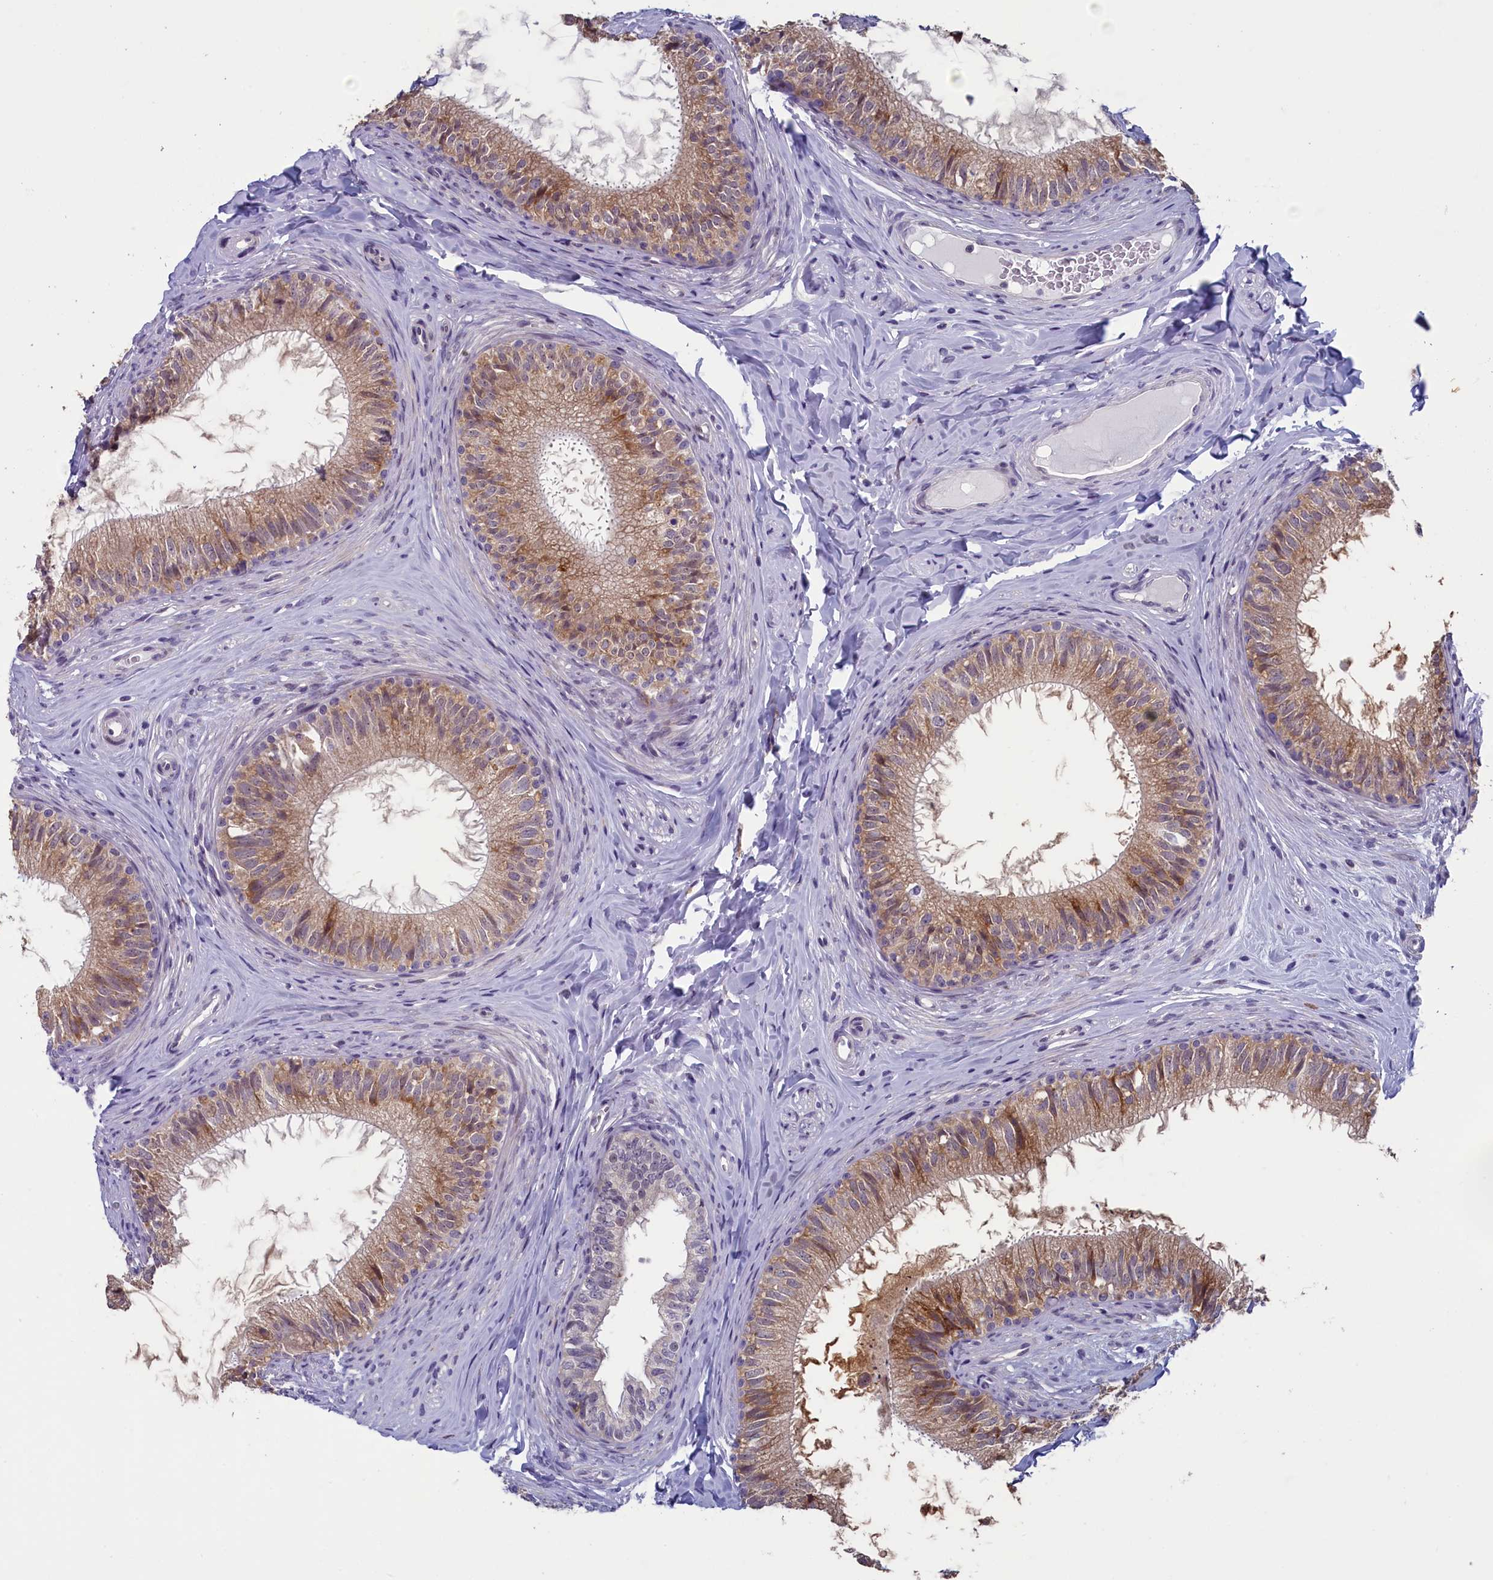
{"staining": {"intensity": "moderate", "quantity": "25%-75%", "location": "cytoplasmic/membranous"}, "tissue": "epididymis", "cell_type": "Glandular cells", "image_type": "normal", "snomed": [{"axis": "morphology", "description": "Normal tissue, NOS"}, {"axis": "topography", "description": "Epididymis"}], "caption": "An image of human epididymis stained for a protein reveals moderate cytoplasmic/membranous brown staining in glandular cells.", "gene": "CNEP1R1", "patient": {"sex": "male", "age": 34}}